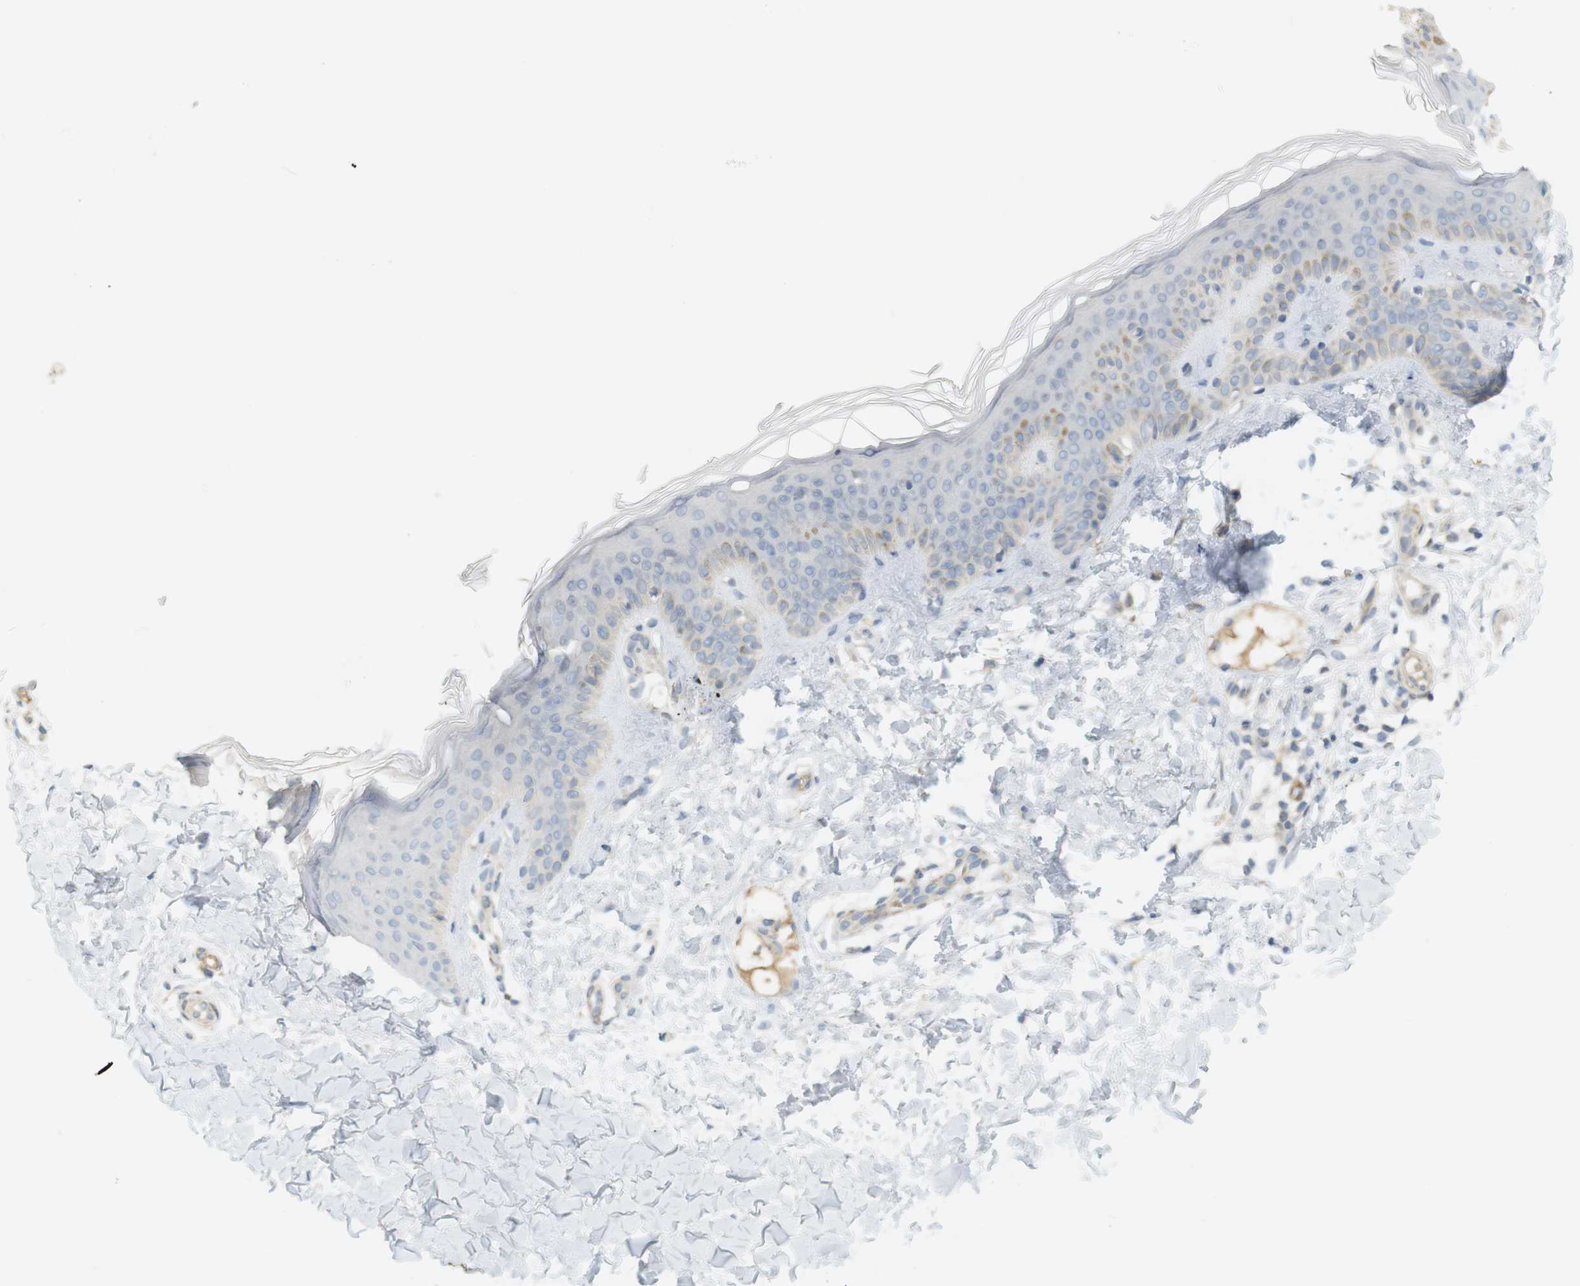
{"staining": {"intensity": "weak", "quantity": "25%-75%", "location": "cytoplasmic/membranous"}, "tissue": "skin", "cell_type": "Fibroblasts", "image_type": "normal", "snomed": [{"axis": "morphology", "description": "Normal tissue, NOS"}, {"axis": "topography", "description": "Skin"}], "caption": "Immunohistochemical staining of unremarkable human skin reveals 25%-75% levels of weak cytoplasmic/membranous protein expression in approximately 25%-75% of fibroblasts. (DAB IHC with brightfield microscopy, high magnification).", "gene": "PDE3A", "patient": {"sex": "male", "age": 16}}